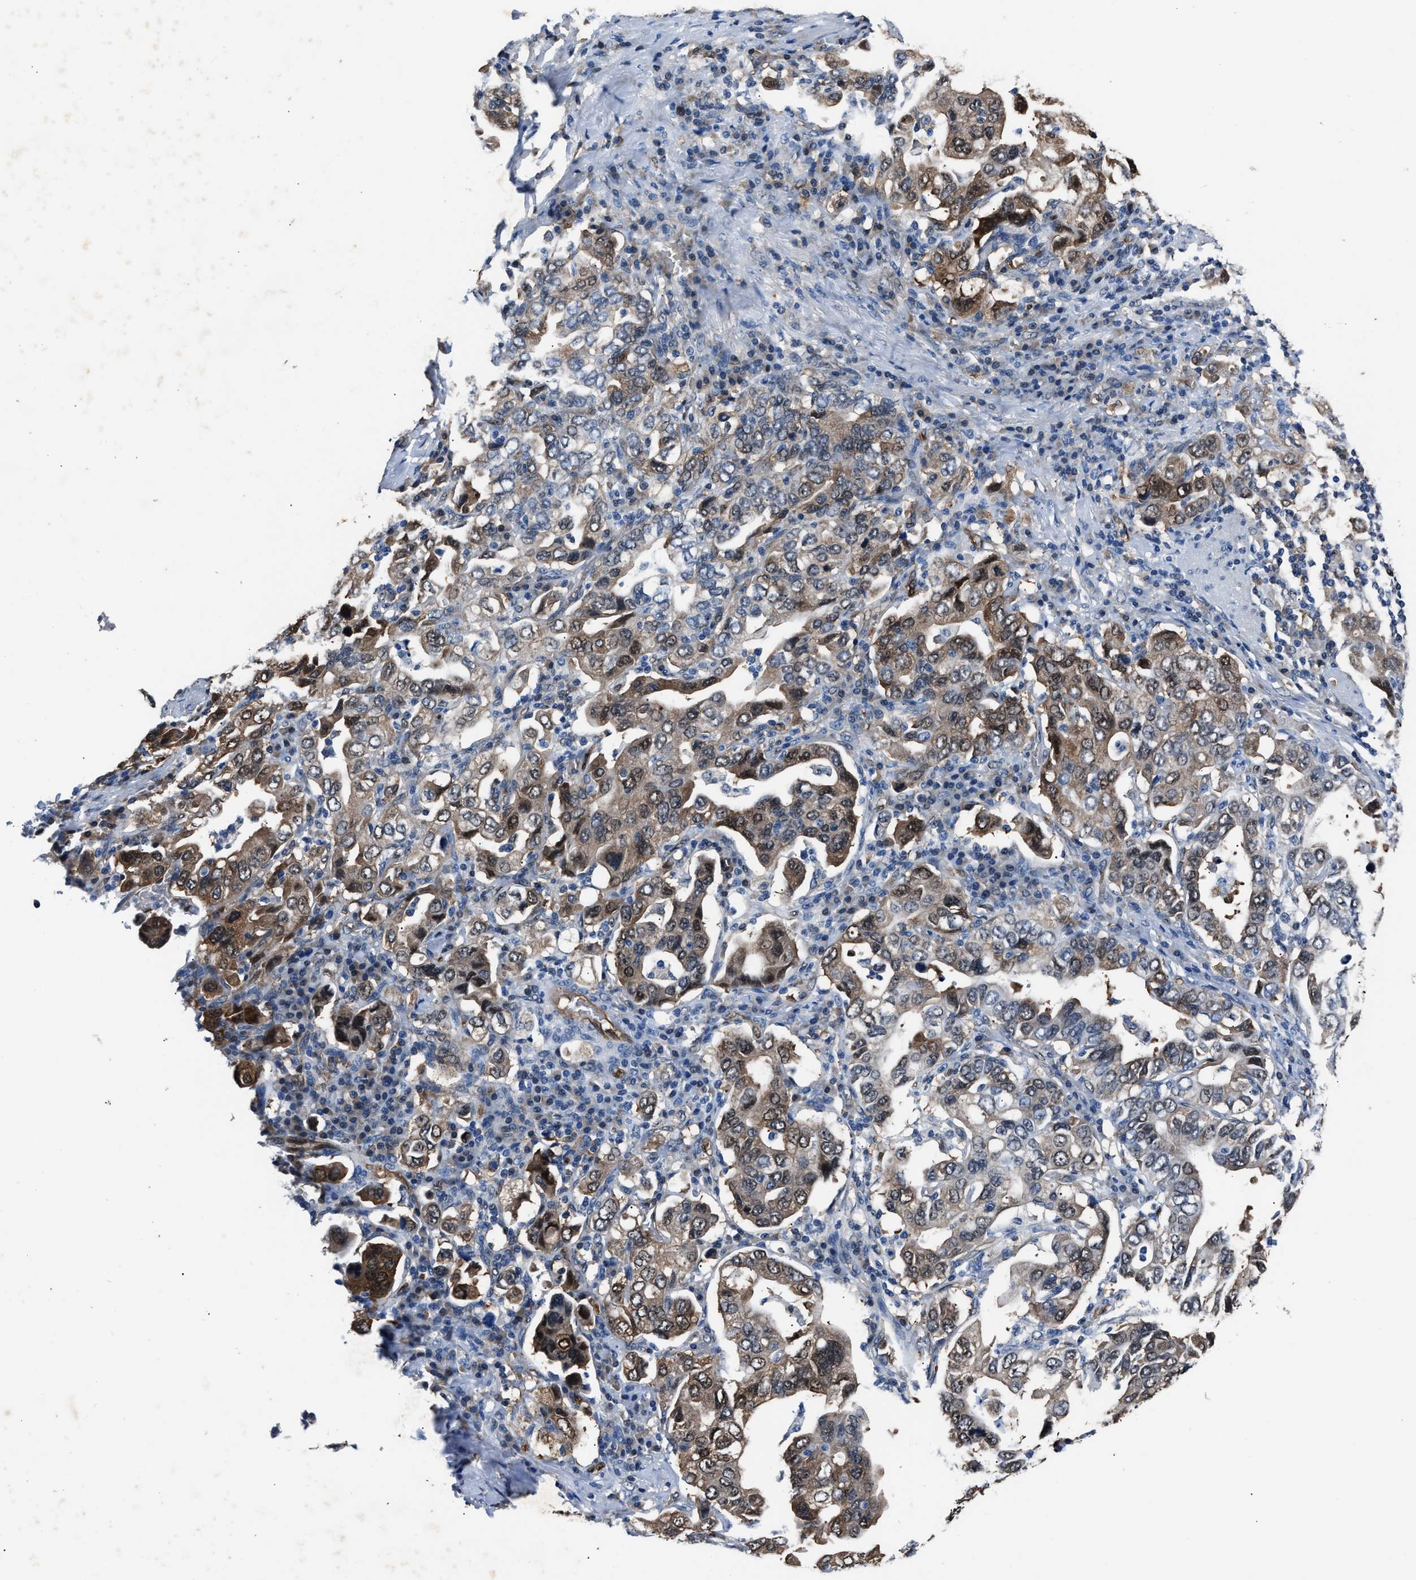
{"staining": {"intensity": "moderate", "quantity": "25%-75%", "location": "cytoplasmic/membranous,nuclear"}, "tissue": "stomach cancer", "cell_type": "Tumor cells", "image_type": "cancer", "snomed": [{"axis": "morphology", "description": "Adenocarcinoma, NOS"}, {"axis": "topography", "description": "Stomach, upper"}], "caption": "This histopathology image demonstrates stomach cancer stained with immunohistochemistry to label a protein in brown. The cytoplasmic/membranous and nuclear of tumor cells show moderate positivity for the protein. Nuclei are counter-stained blue.", "gene": "PPA1", "patient": {"sex": "male", "age": 62}}